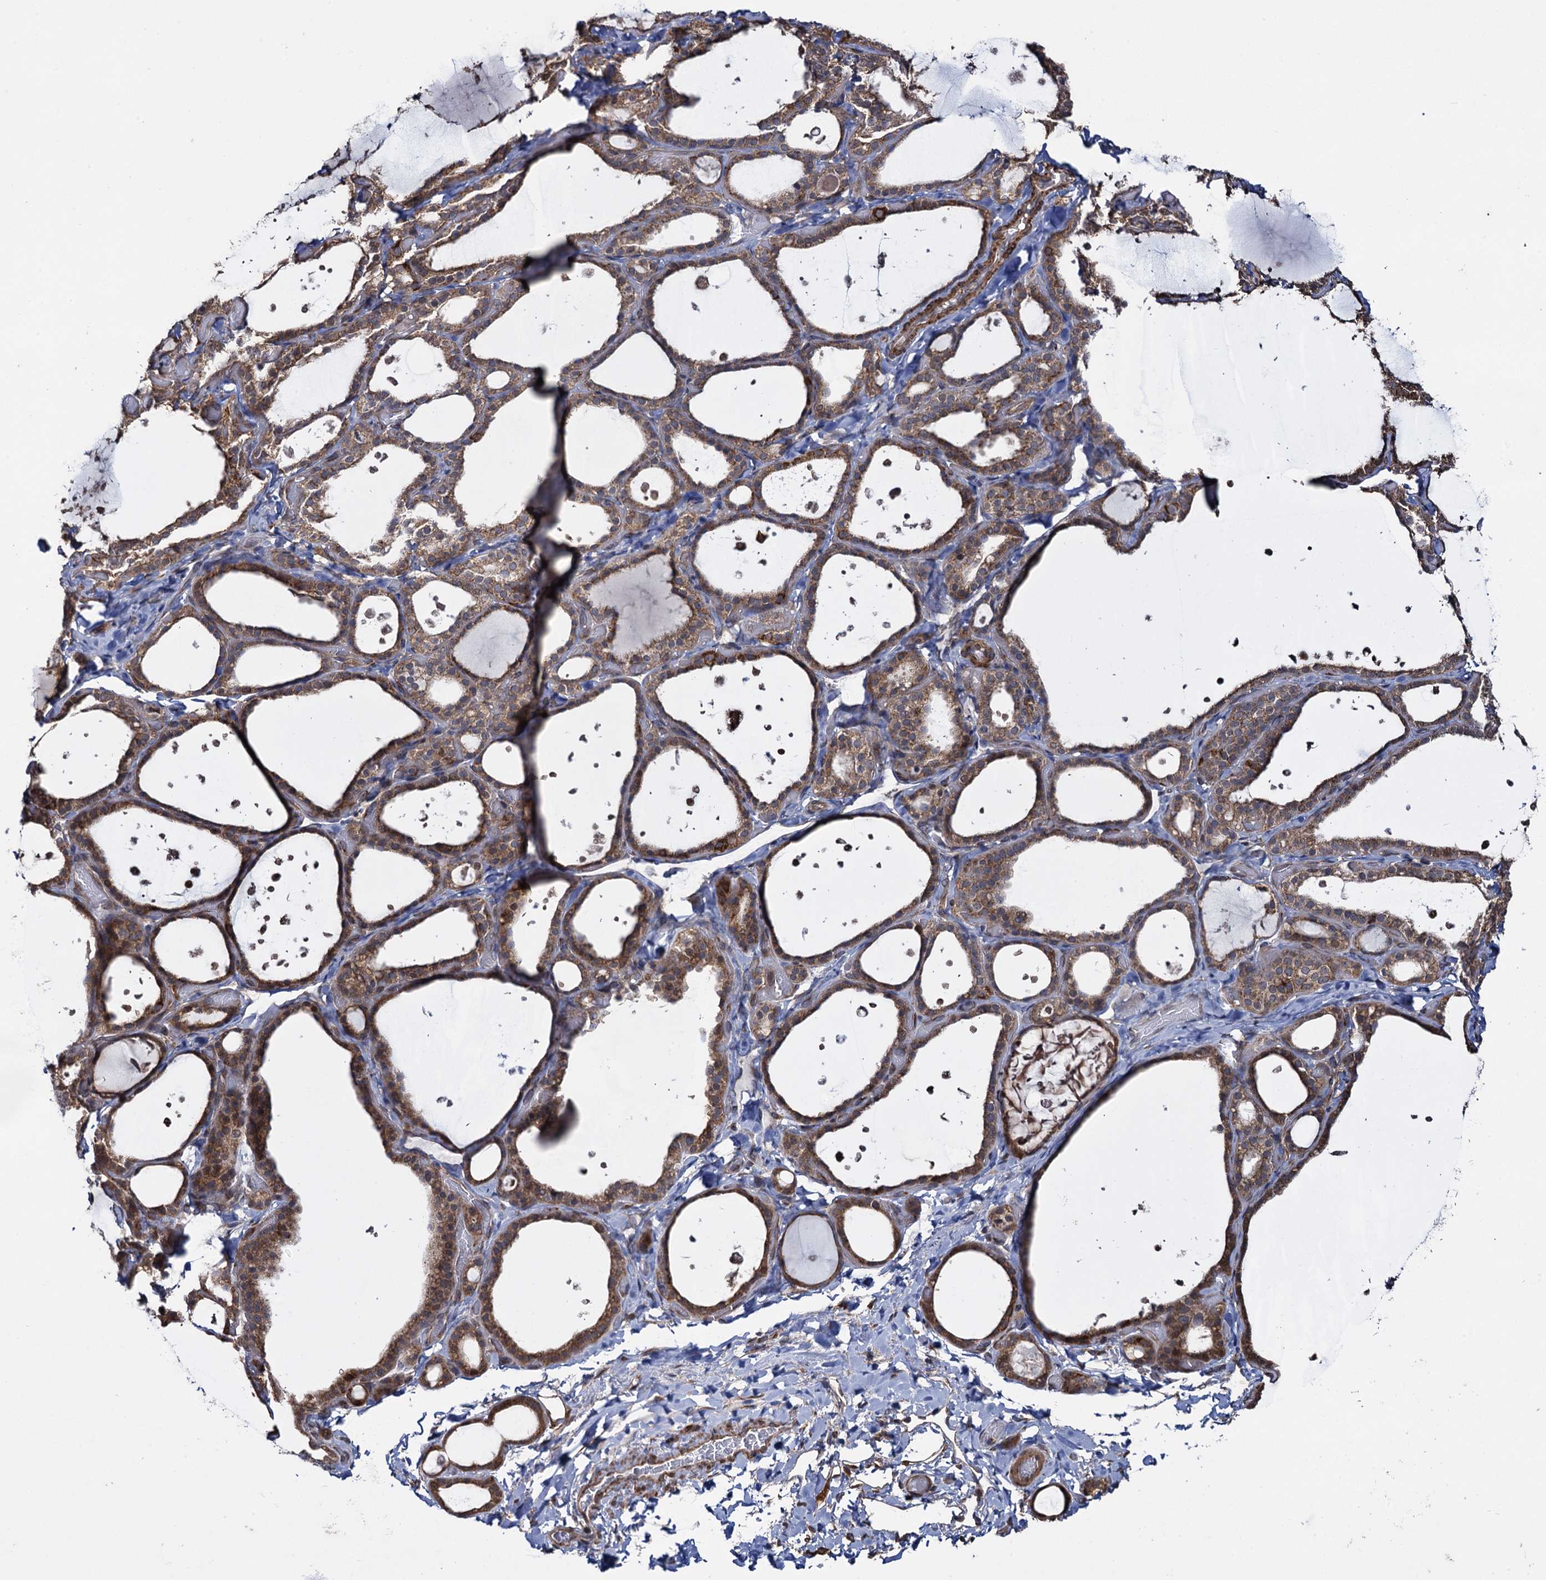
{"staining": {"intensity": "moderate", "quantity": ">75%", "location": "cytoplasmic/membranous"}, "tissue": "thyroid gland", "cell_type": "Glandular cells", "image_type": "normal", "snomed": [{"axis": "morphology", "description": "Normal tissue, NOS"}, {"axis": "topography", "description": "Thyroid gland"}], "caption": "A micrograph of human thyroid gland stained for a protein displays moderate cytoplasmic/membranous brown staining in glandular cells. Nuclei are stained in blue.", "gene": "HAUS1", "patient": {"sex": "female", "age": 44}}